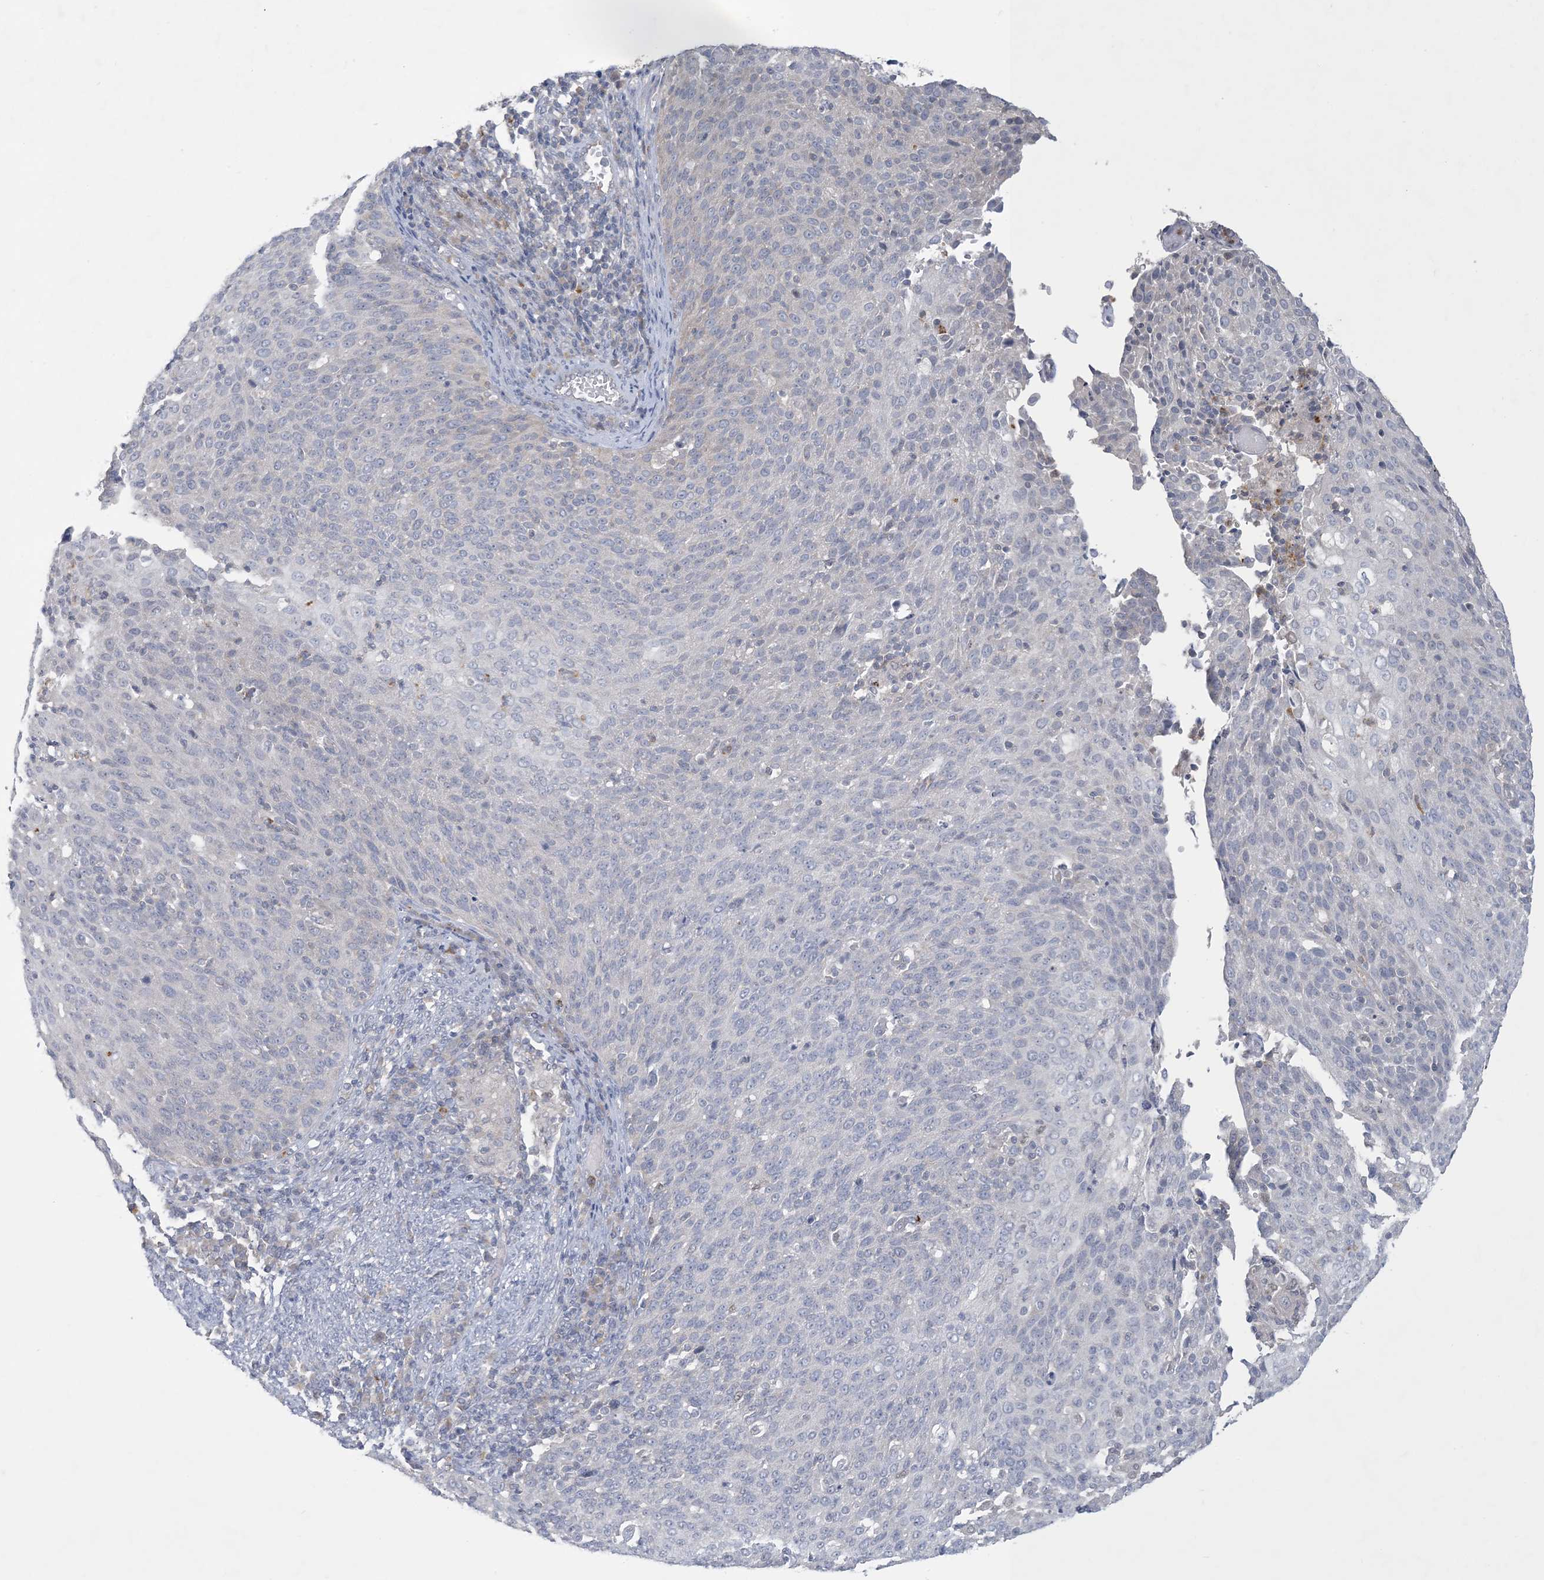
{"staining": {"intensity": "negative", "quantity": "none", "location": "none"}, "tissue": "cervical cancer", "cell_type": "Tumor cells", "image_type": "cancer", "snomed": [{"axis": "morphology", "description": "Squamous cell carcinoma, NOS"}, {"axis": "topography", "description": "Cervix"}], "caption": "This is a photomicrograph of immunohistochemistry (IHC) staining of cervical cancer (squamous cell carcinoma), which shows no staining in tumor cells.", "gene": "KIF3A", "patient": {"sex": "female", "age": 38}}